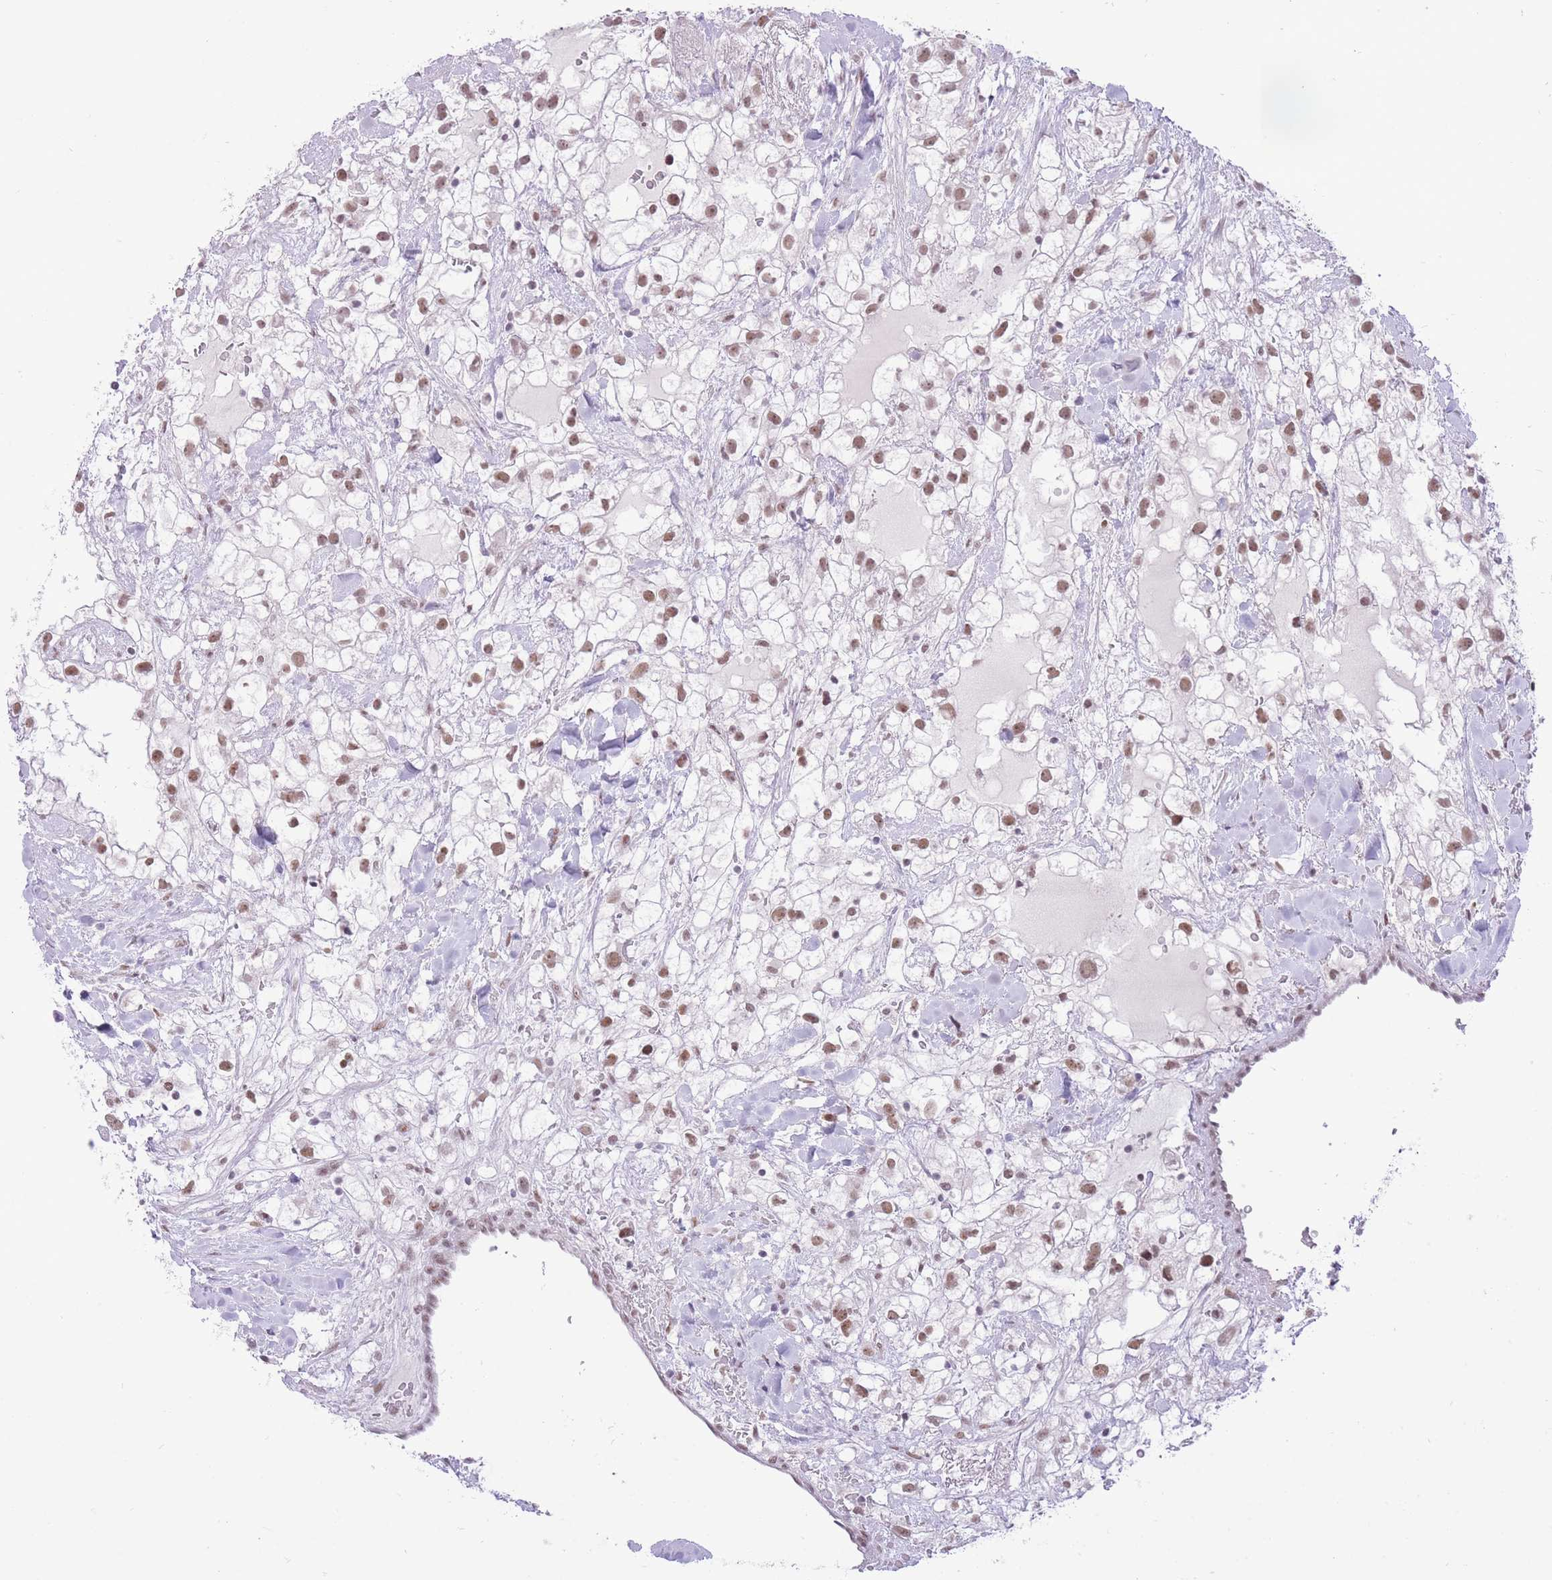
{"staining": {"intensity": "moderate", "quantity": ">75%", "location": "nuclear"}, "tissue": "renal cancer", "cell_type": "Tumor cells", "image_type": "cancer", "snomed": [{"axis": "morphology", "description": "Adenocarcinoma, NOS"}, {"axis": "topography", "description": "Kidney"}], "caption": "The histopathology image exhibits a brown stain indicating the presence of a protein in the nuclear of tumor cells in renal cancer.", "gene": "ZBED5", "patient": {"sex": "male", "age": 59}}